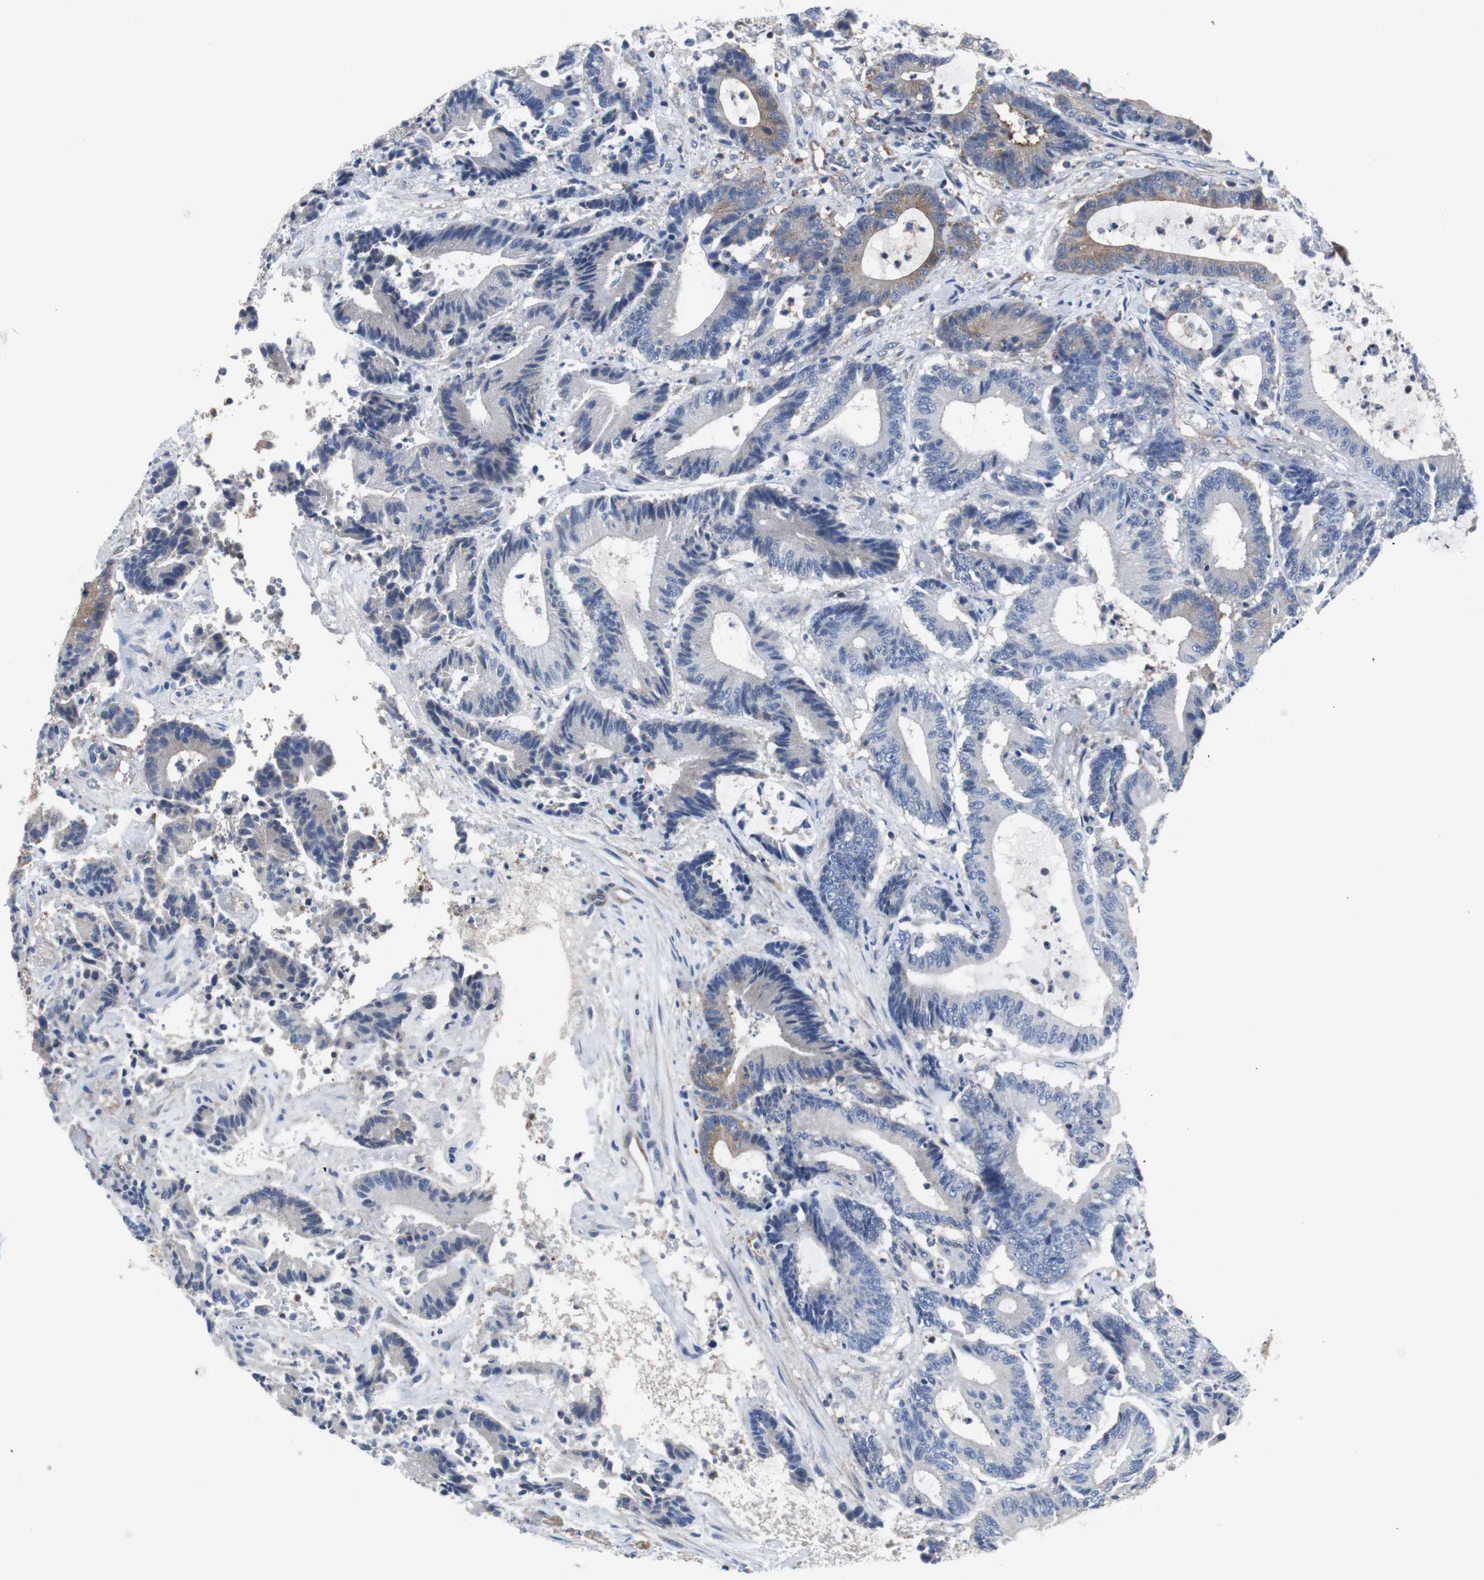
{"staining": {"intensity": "moderate", "quantity": "25%-75%", "location": "cytoplasmic/membranous"}, "tissue": "colorectal cancer", "cell_type": "Tumor cells", "image_type": "cancer", "snomed": [{"axis": "morphology", "description": "Adenocarcinoma, NOS"}, {"axis": "topography", "description": "Colon"}], "caption": "This histopathology image shows adenocarcinoma (colorectal) stained with IHC to label a protein in brown. The cytoplasmic/membranous of tumor cells show moderate positivity for the protein. Nuclei are counter-stained blue.", "gene": "BRAF", "patient": {"sex": "female", "age": 84}}